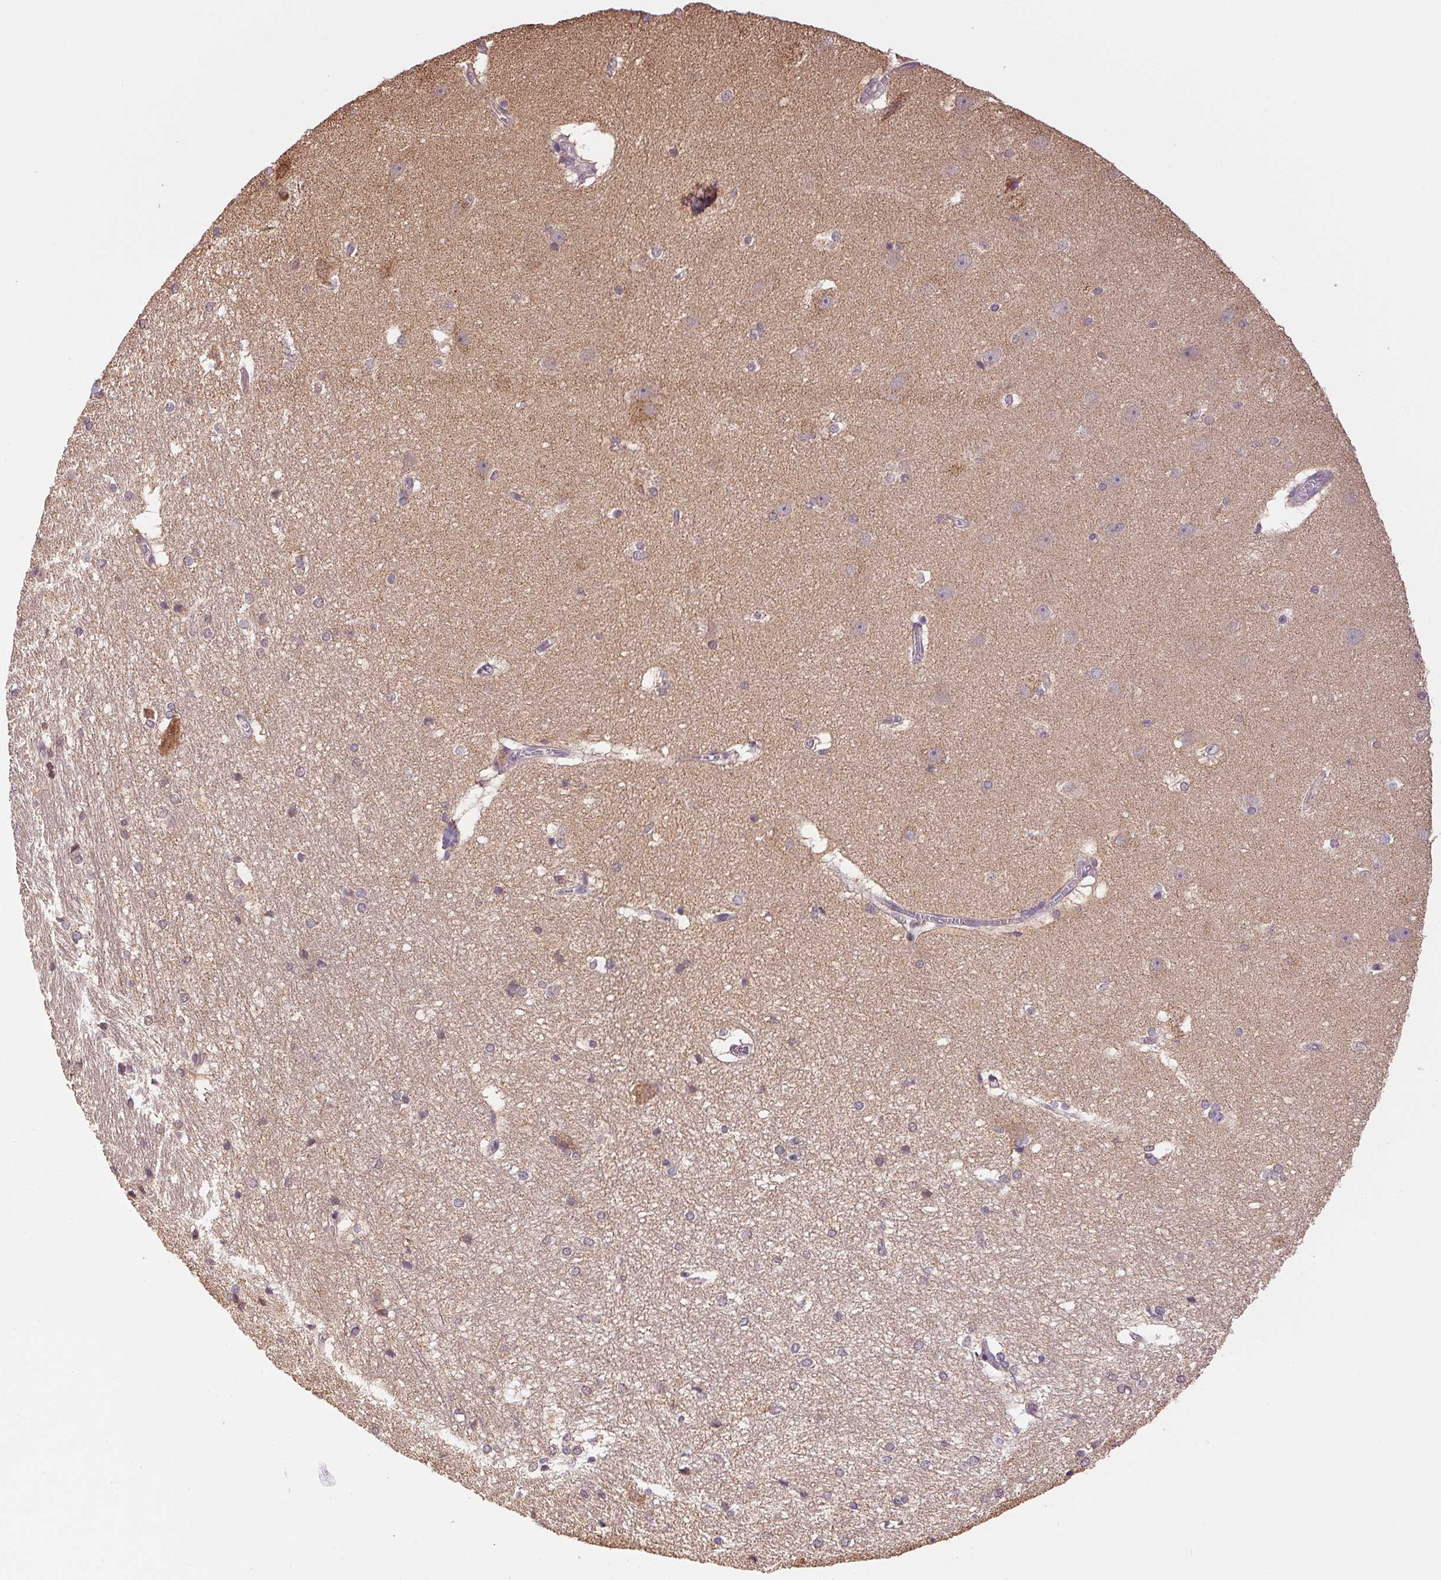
{"staining": {"intensity": "negative", "quantity": "none", "location": "none"}, "tissue": "hippocampus", "cell_type": "Glial cells", "image_type": "normal", "snomed": [{"axis": "morphology", "description": "Normal tissue, NOS"}, {"axis": "topography", "description": "Cerebral cortex"}, {"axis": "topography", "description": "Hippocampus"}], "caption": "Glial cells are negative for protein expression in unremarkable human hippocampus. (DAB (3,3'-diaminobenzidine) IHC with hematoxylin counter stain).", "gene": "SC5D", "patient": {"sex": "female", "age": 19}}